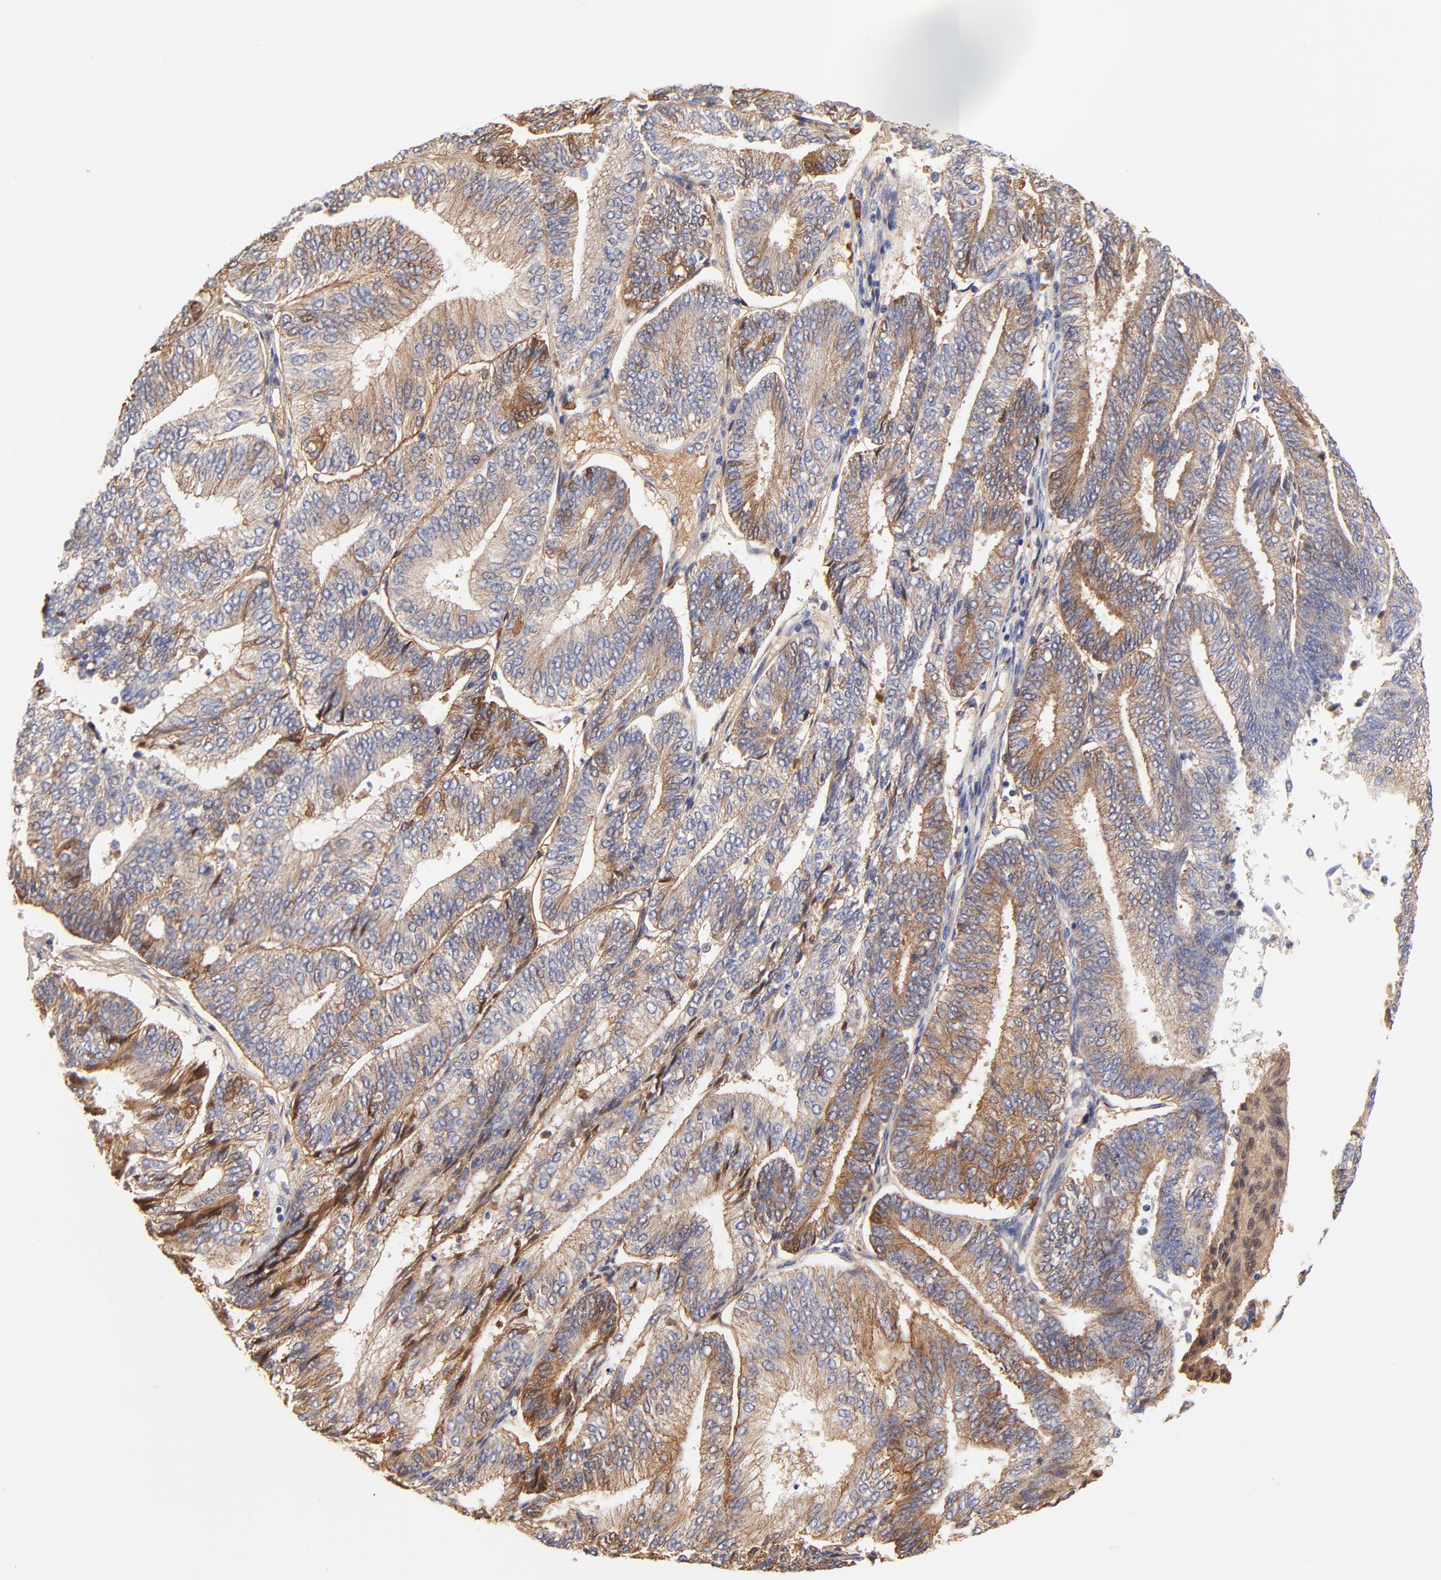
{"staining": {"intensity": "moderate", "quantity": ">75%", "location": "cytoplasmic/membranous"}, "tissue": "endometrial cancer", "cell_type": "Tumor cells", "image_type": "cancer", "snomed": [{"axis": "morphology", "description": "Adenocarcinoma, NOS"}, {"axis": "topography", "description": "Endometrium"}], "caption": "Moderate cytoplasmic/membranous protein positivity is appreciated in approximately >75% of tumor cells in endometrial adenocarcinoma.", "gene": "PTK7", "patient": {"sex": "female", "age": 55}}